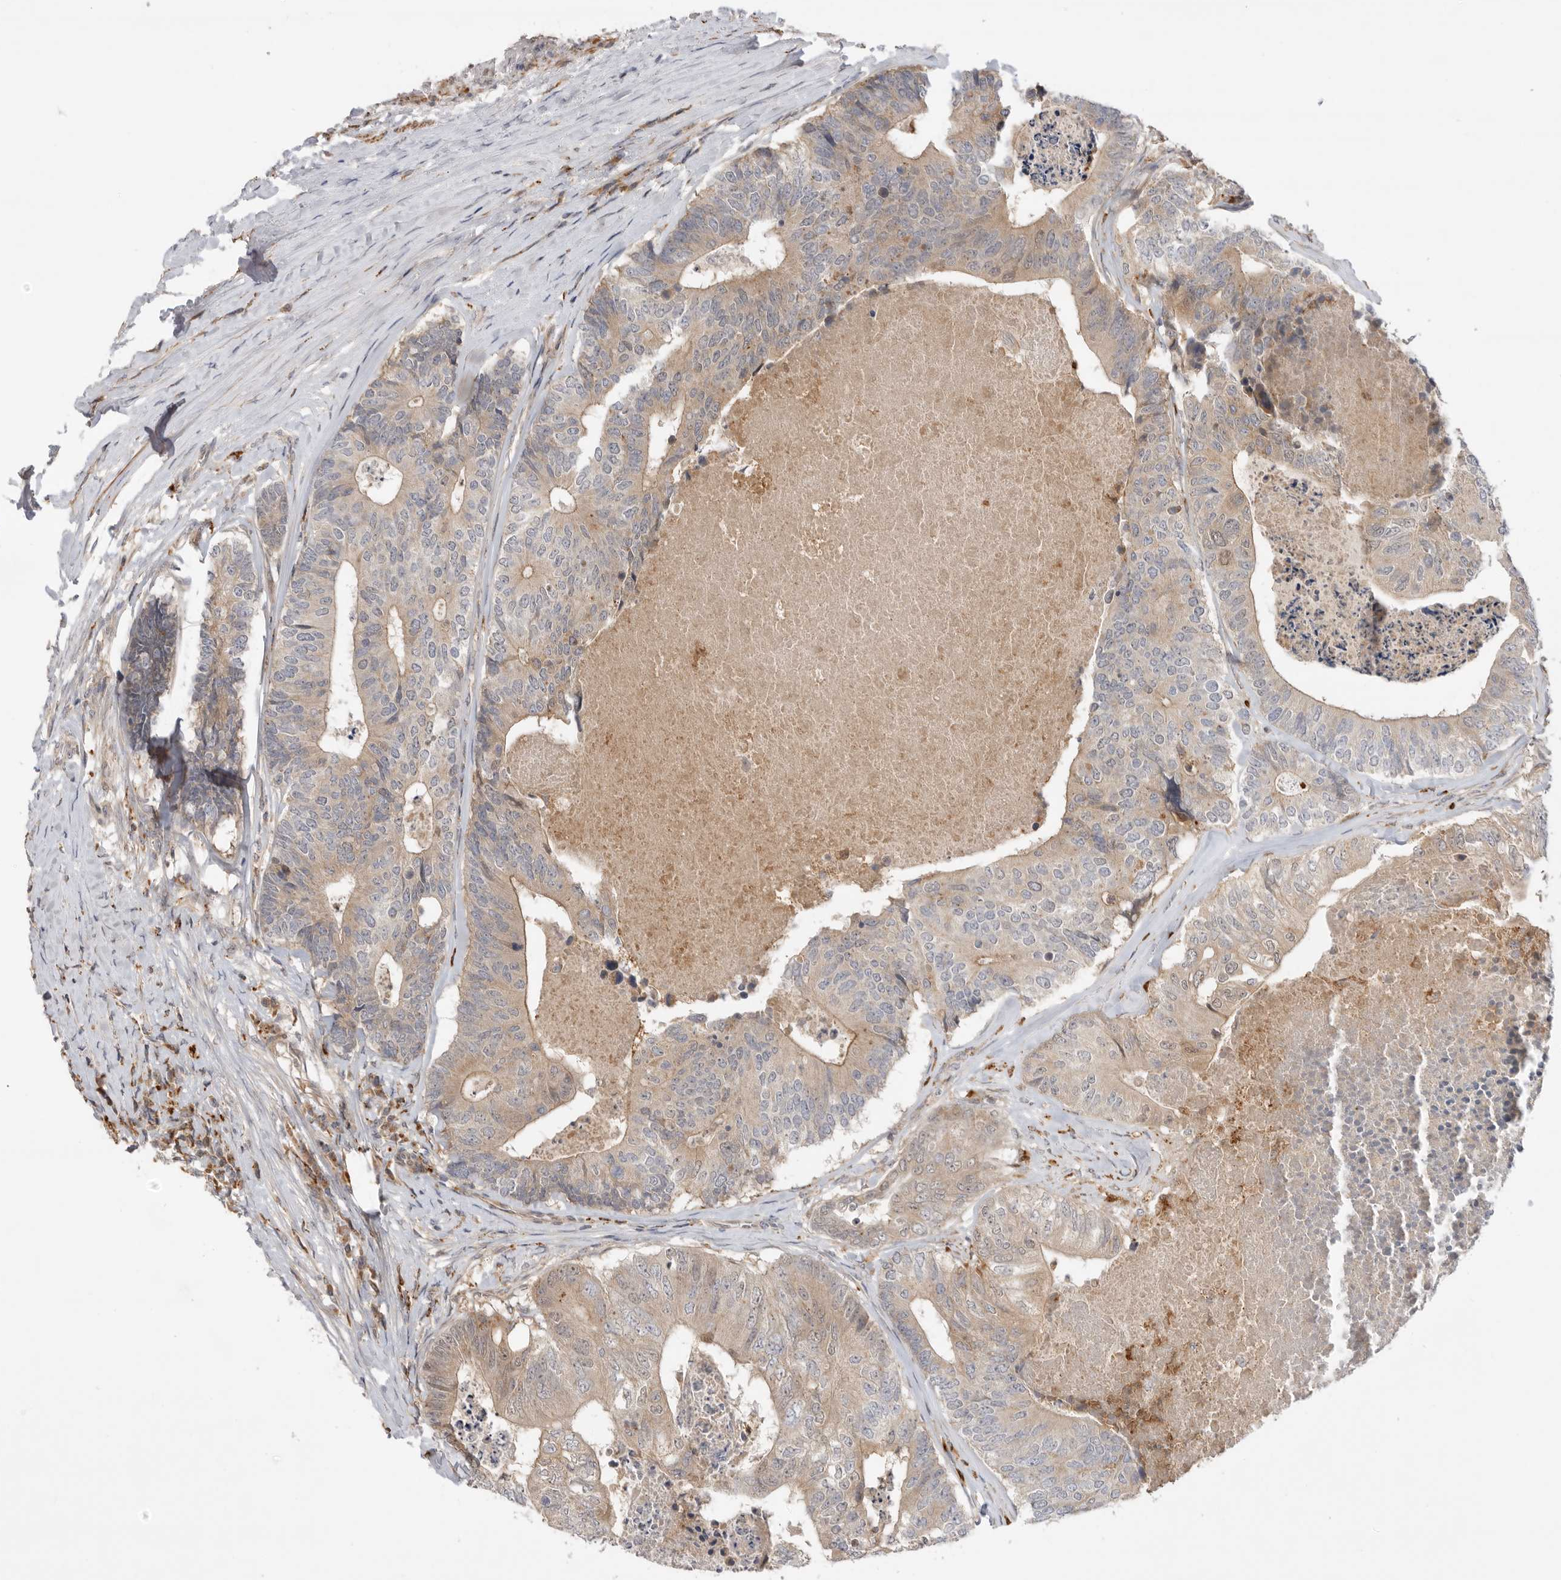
{"staining": {"intensity": "weak", "quantity": ">75%", "location": "cytoplasmic/membranous"}, "tissue": "colorectal cancer", "cell_type": "Tumor cells", "image_type": "cancer", "snomed": [{"axis": "morphology", "description": "Adenocarcinoma, NOS"}, {"axis": "topography", "description": "Colon"}], "caption": "Colorectal cancer (adenocarcinoma) stained for a protein reveals weak cytoplasmic/membranous positivity in tumor cells.", "gene": "GNE", "patient": {"sex": "female", "age": 67}}